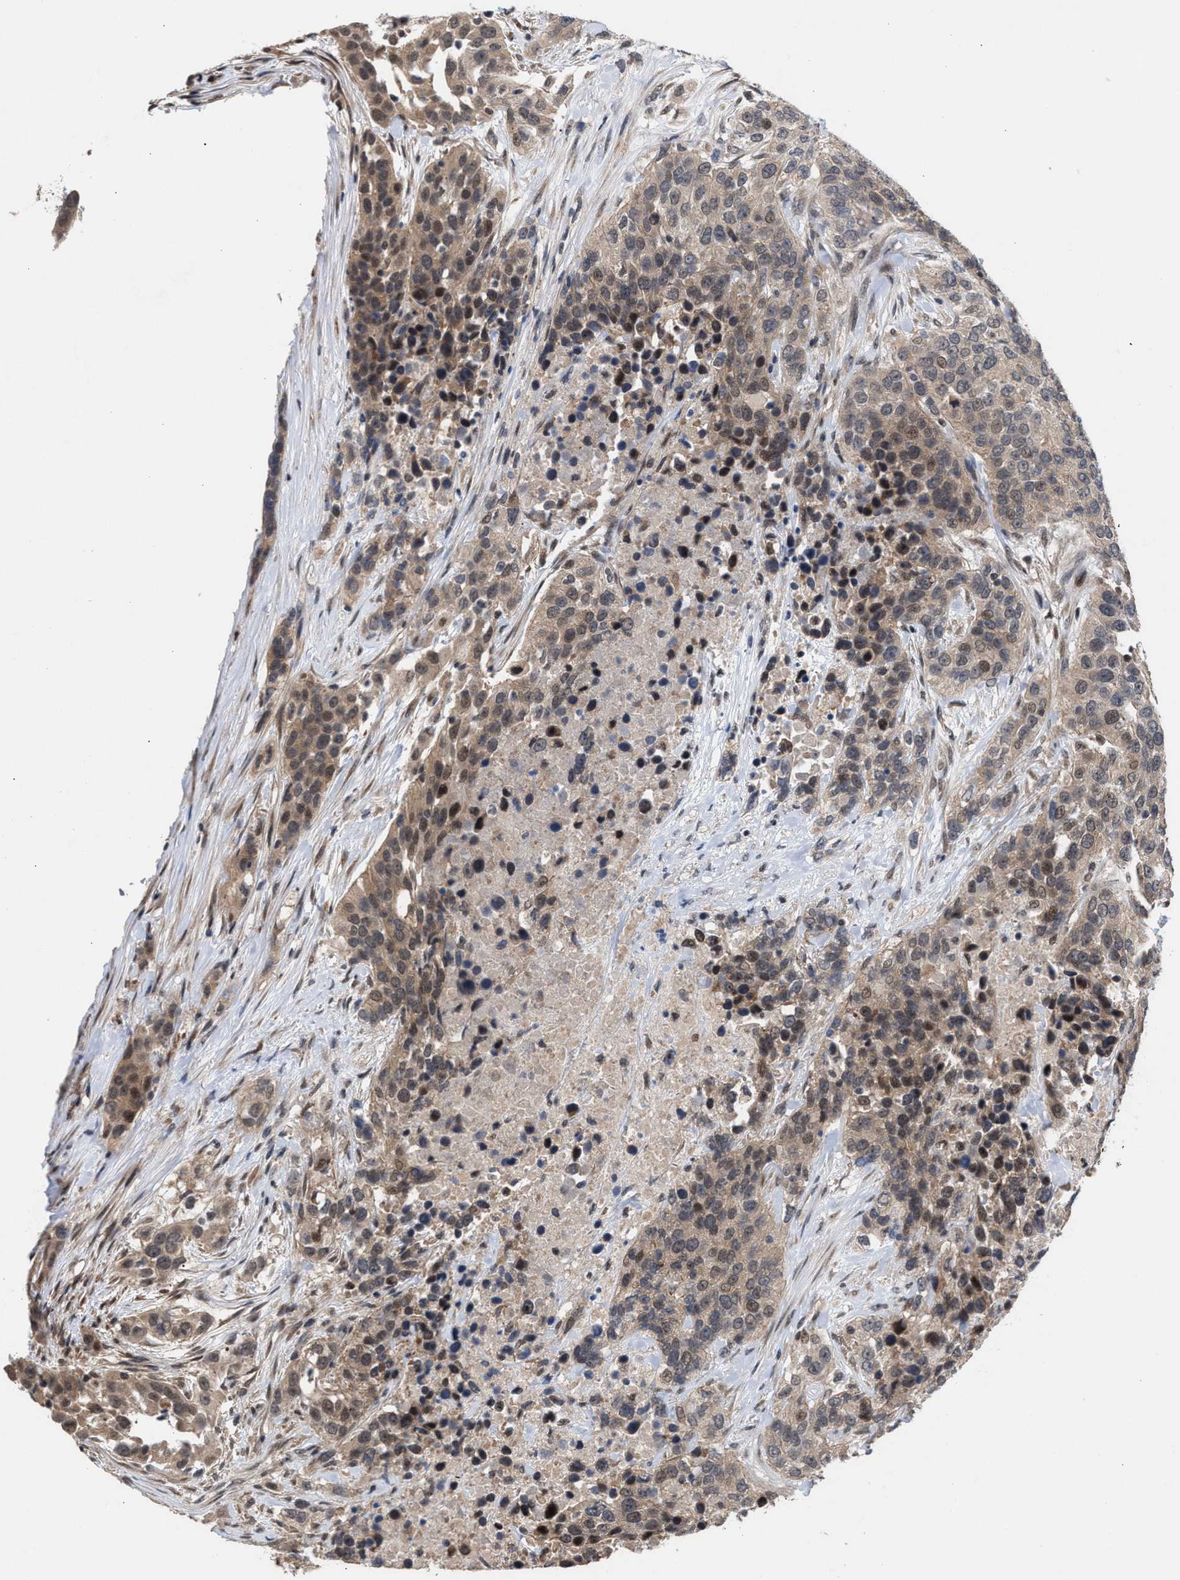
{"staining": {"intensity": "moderate", "quantity": ">75%", "location": "cytoplasmic/membranous"}, "tissue": "urothelial cancer", "cell_type": "Tumor cells", "image_type": "cancer", "snomed": [{"axis": "morphology", "description": "Urothelial carcinoma, High grade"}, {"axis": "topography", "description": "Urinary bladder"}], "caption": "High-grade urothelial carcinoma stained with a protein marker demonstrates moderate staining in tumor cells.", "gene": "MKNK2", "patient": {"sex": "female", "age": 80}}